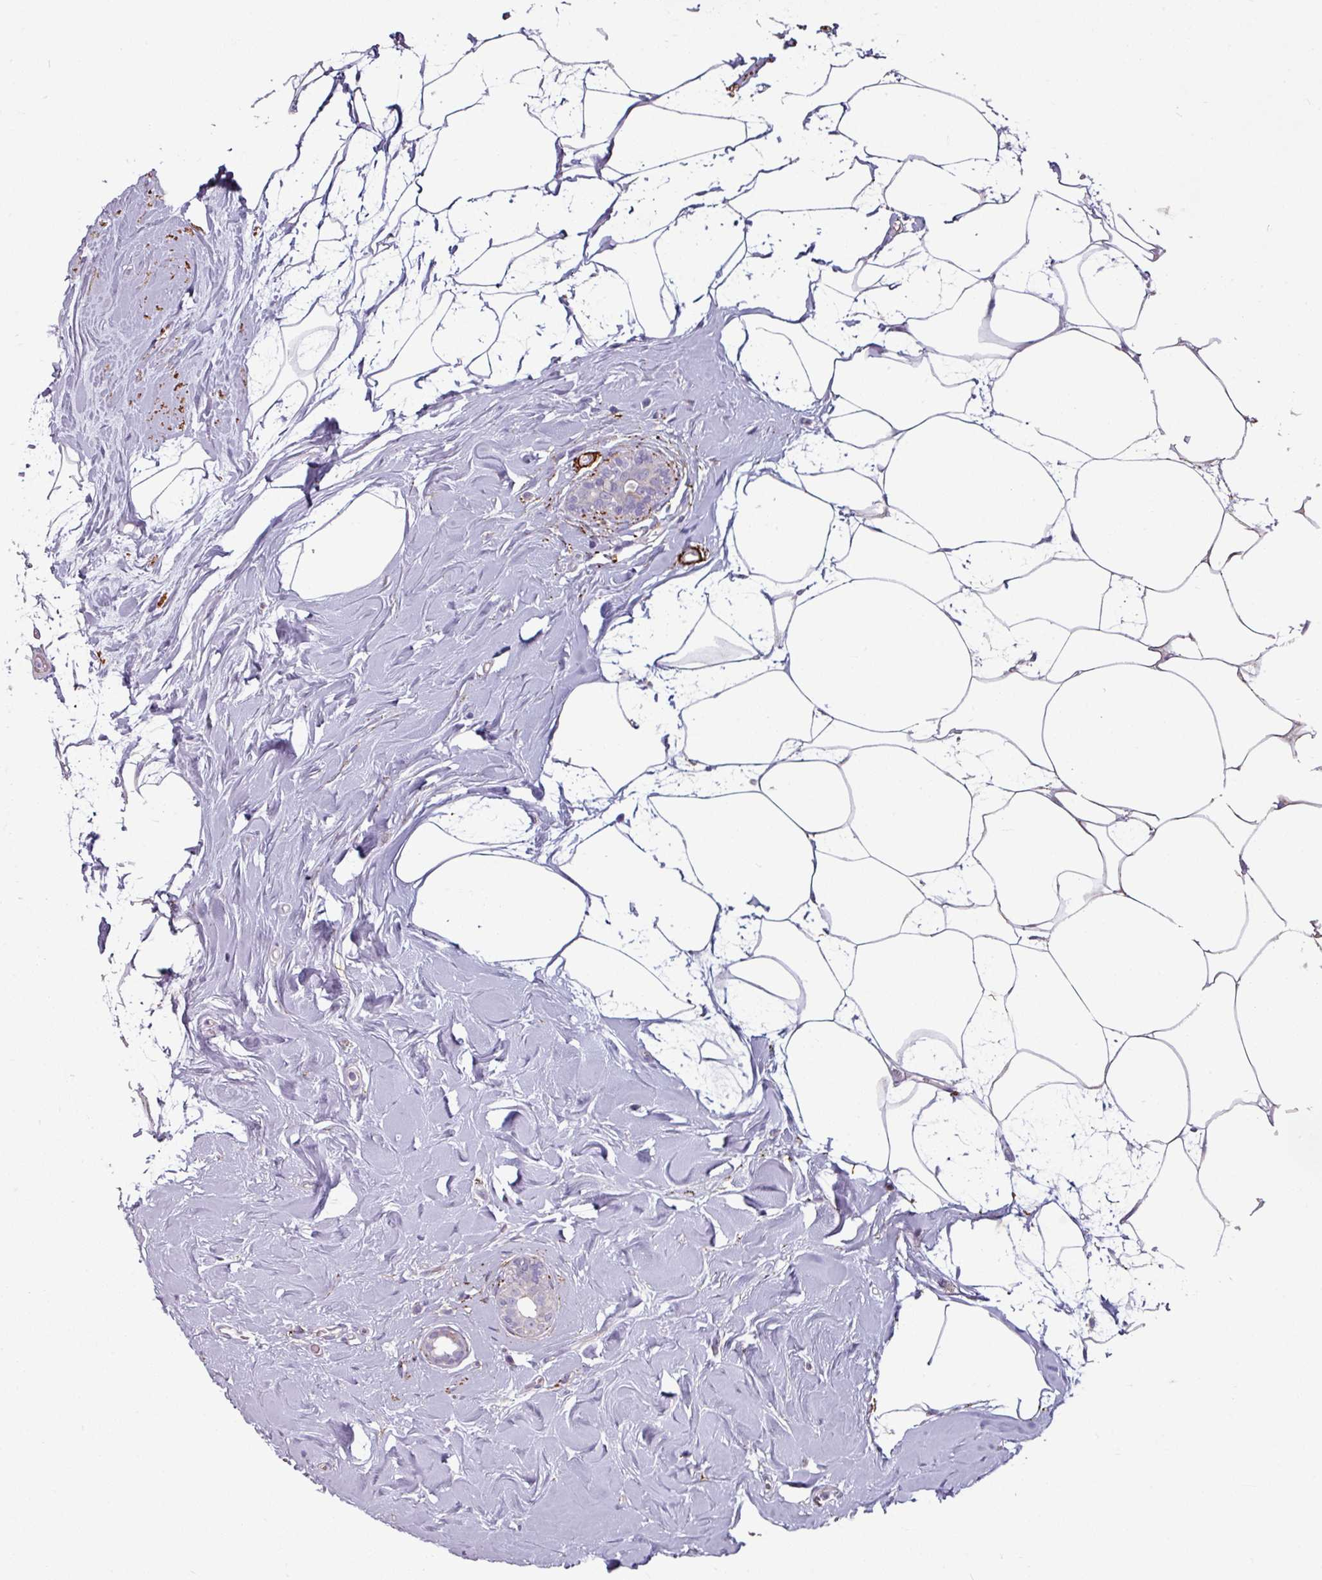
{"staining": {"intensity": "negative", "quantity": "none", "location": "none"}, "tissue": "breast cancer", "cell_type": "Tumor cells", "image_type": "cancer", "snomed": [{"axis": "morphology", "description": "Lobular carcinoma"}, {"axis": "topography", "description": "Breast"}], "caption": "High magnification brightfield microscopy of breast cancer (lobular carcinoma) stained with DAB (brown) and counterstained with hematoxylin (blue): tumor cells show no significant positivity. The staining was performed using DAB to visualize the protein expression in brown, while the nuclei were stained in blue with hematoxylin (Magnification: 20x).", "gene": "MTMR14", "patient": {"sex": "female", "age": 58}}